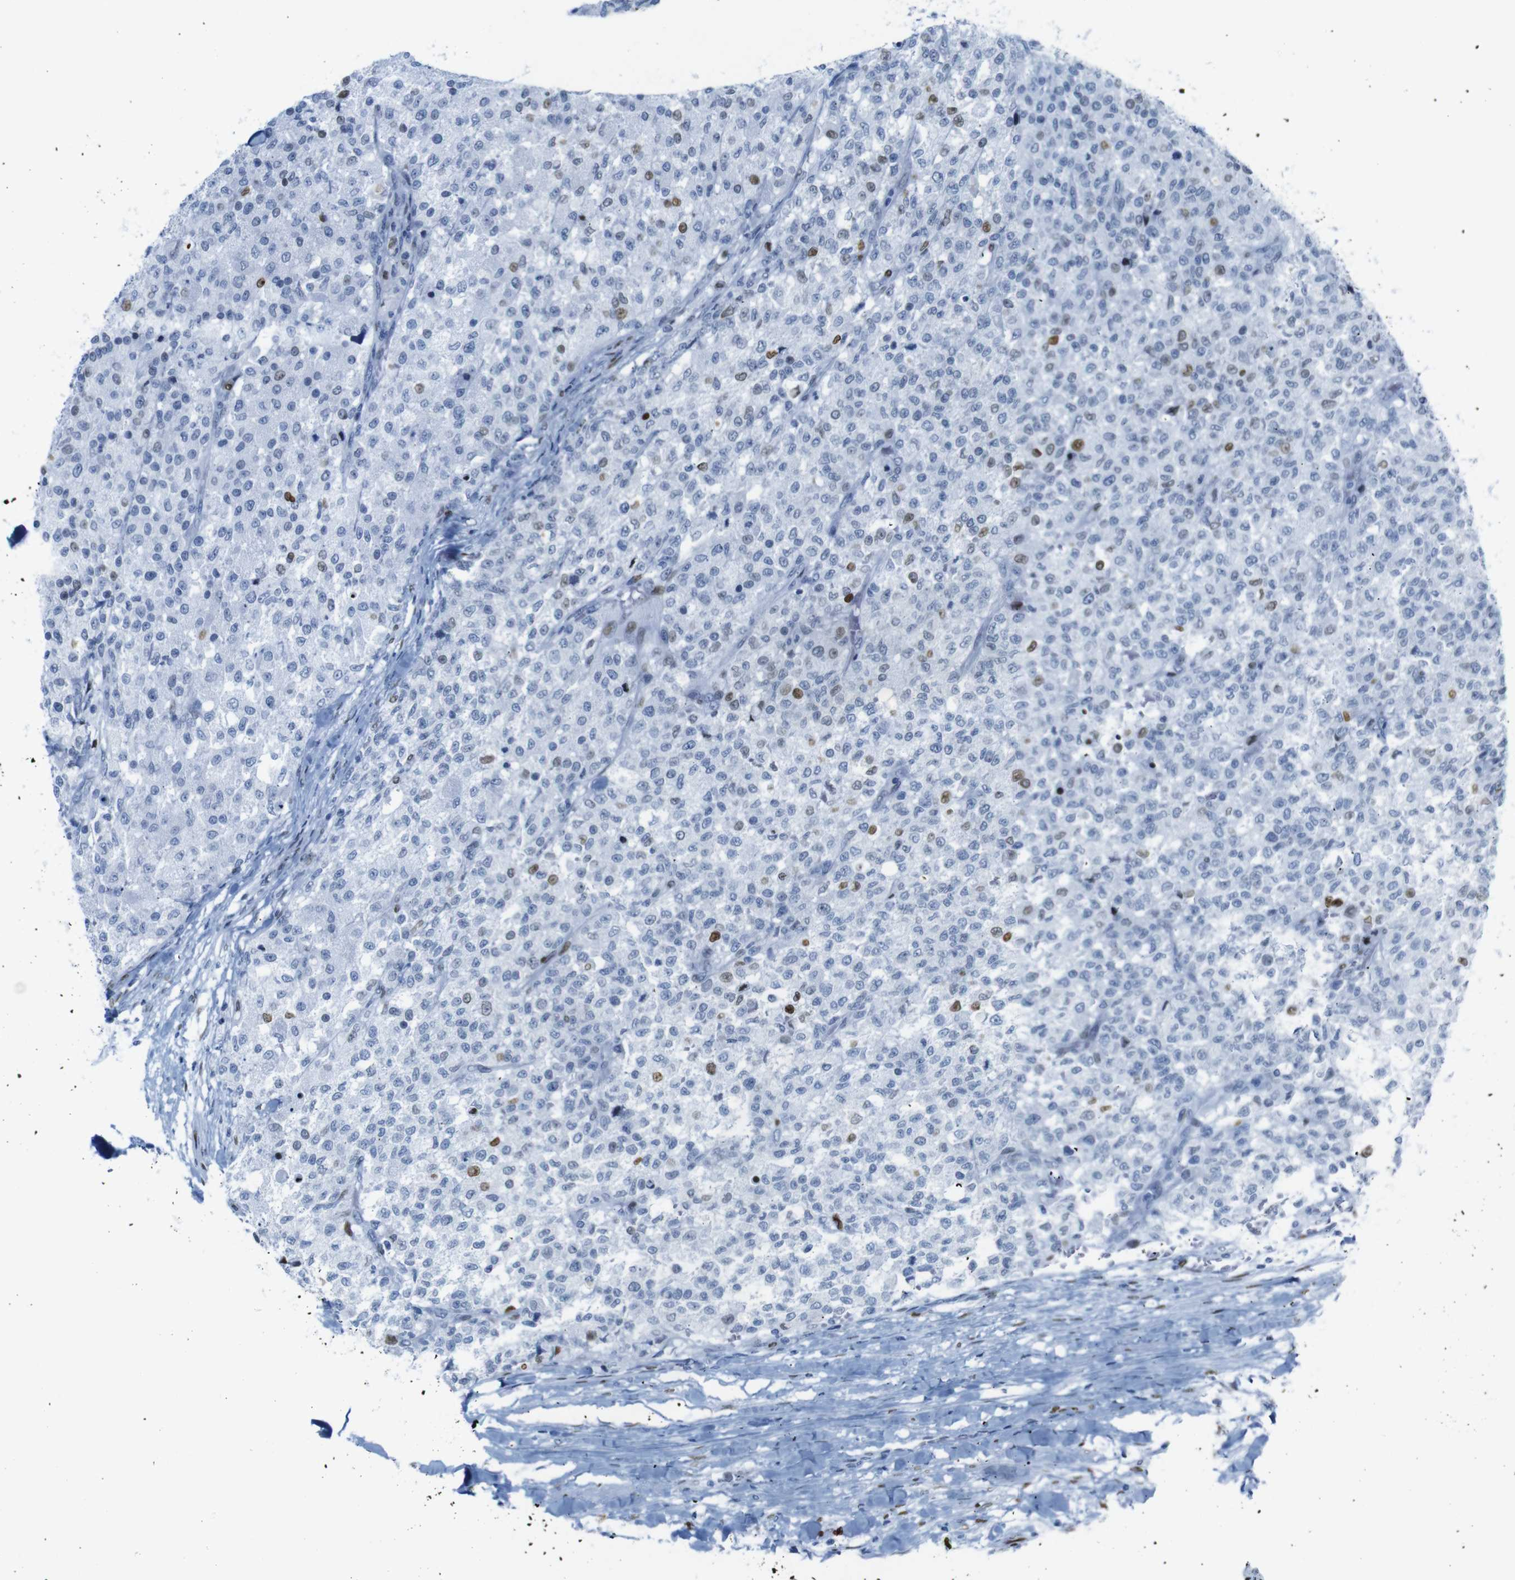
{"staining": {"intensity": "moderate", "quantity": "<25%", "location": "nuclear"}, "tissue": "testis cancer", "cell_type": "Tumor cells", "image_type": "cancer", "snomed": [{"axis": "morphology", "description": "Seminoma, NOS"}, {"axis": "topography", "description": "Testis"}], "caption": "Testis seminoma stained with a brown dye demonstrates moderate nuclear positive positivity in about <25% of tumor cells.", "gene": "NPIPB15", "patient": {"sex": "male", "age": 59}}